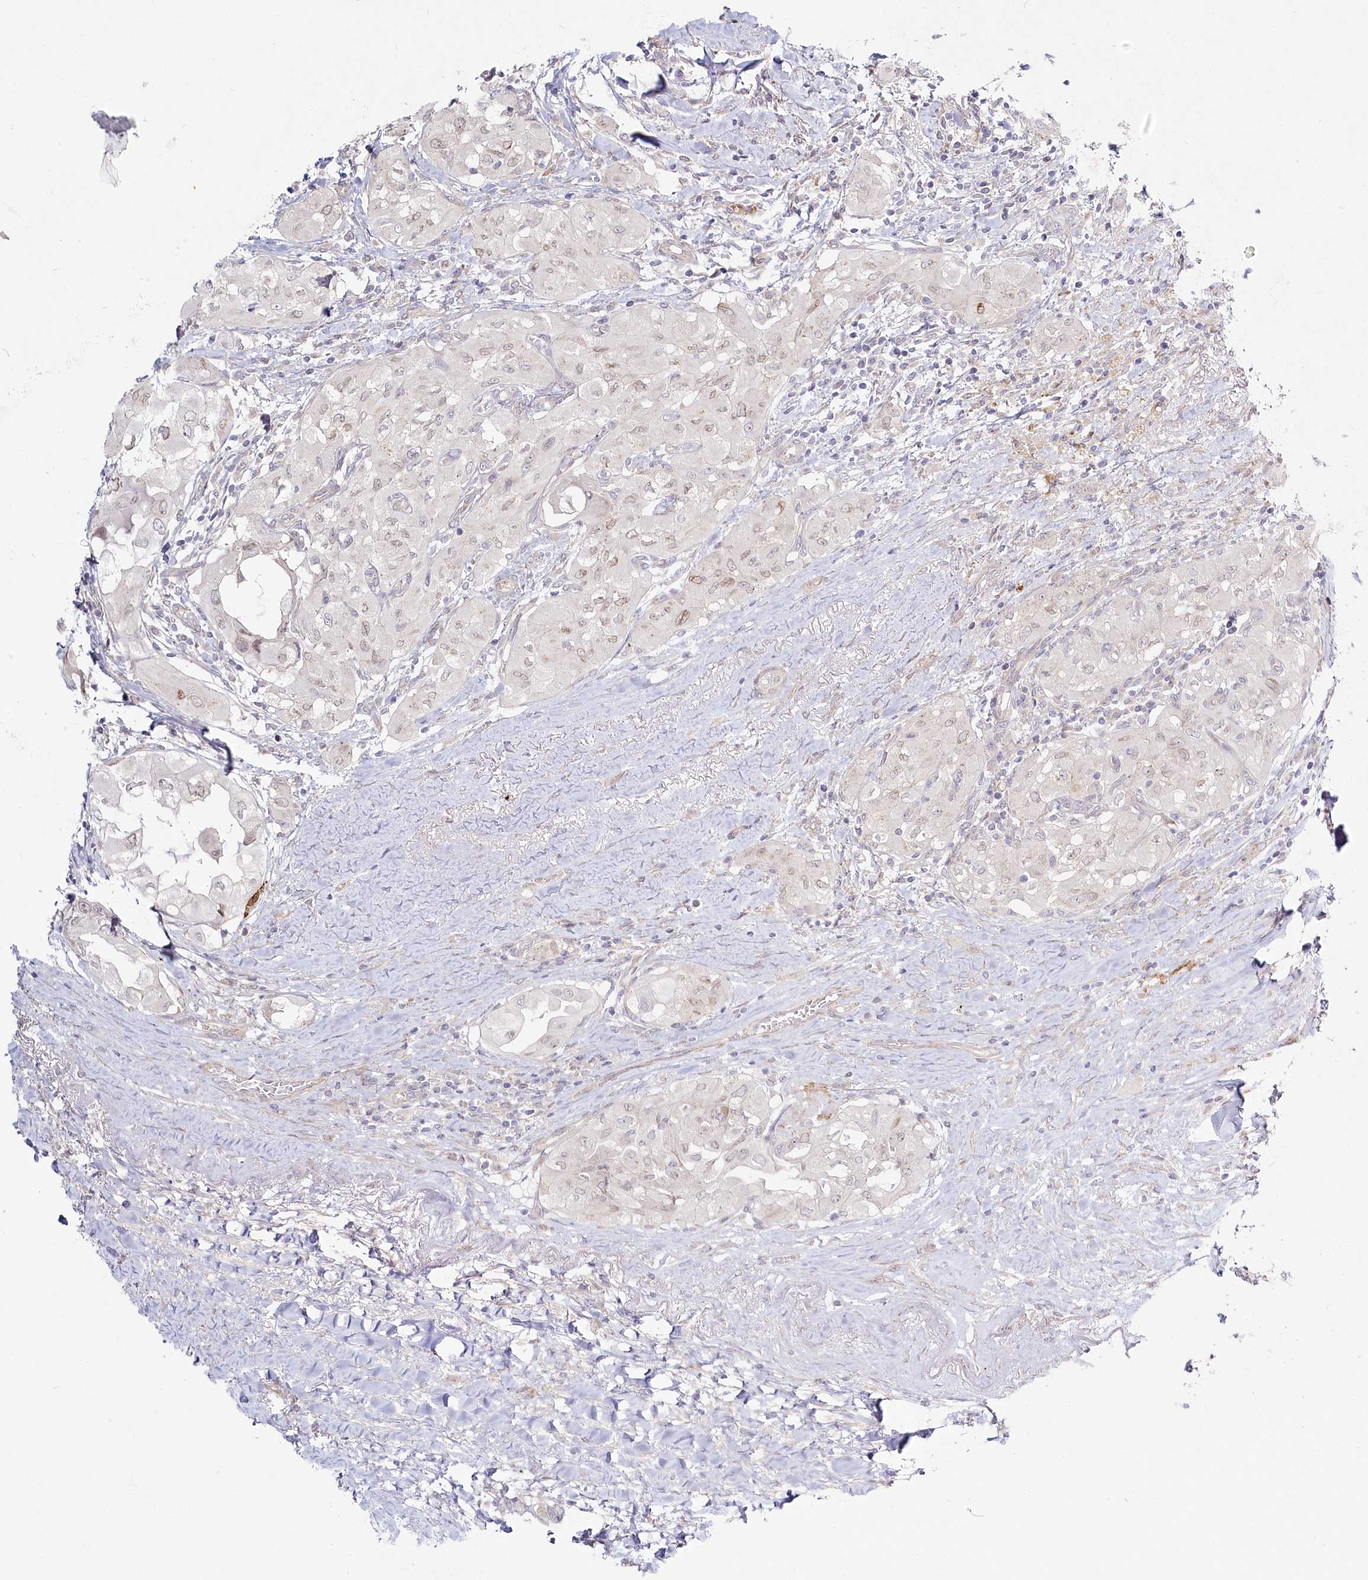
{"staining": {"intensity": "weak", "quantity": "<25%", "location": "nuclear"}, "tissue": "thyroid cancer", "cell_type": "Tumor cells", "image_type": "cancer", "snomed": [{"axis": "morphology", "description": "Papillary adenocarcinoma, NOS"}, {"axis": "topography", "description": "Thyroid gland"}], "caption": "Immunohistochemical staining of human thyroid cancer (papillary adenocarcinoma) demonstrates no significant expression in tumor cells. The staining was performed using DAB (3,3'-diaminobenzidine) to visualize the protein expression in brown, while the nuclei were stained in blue with hematoxylin (Magnification: 20x).", "gene": "SPINK13", "patient": {"sex": "female", "age": 59}}